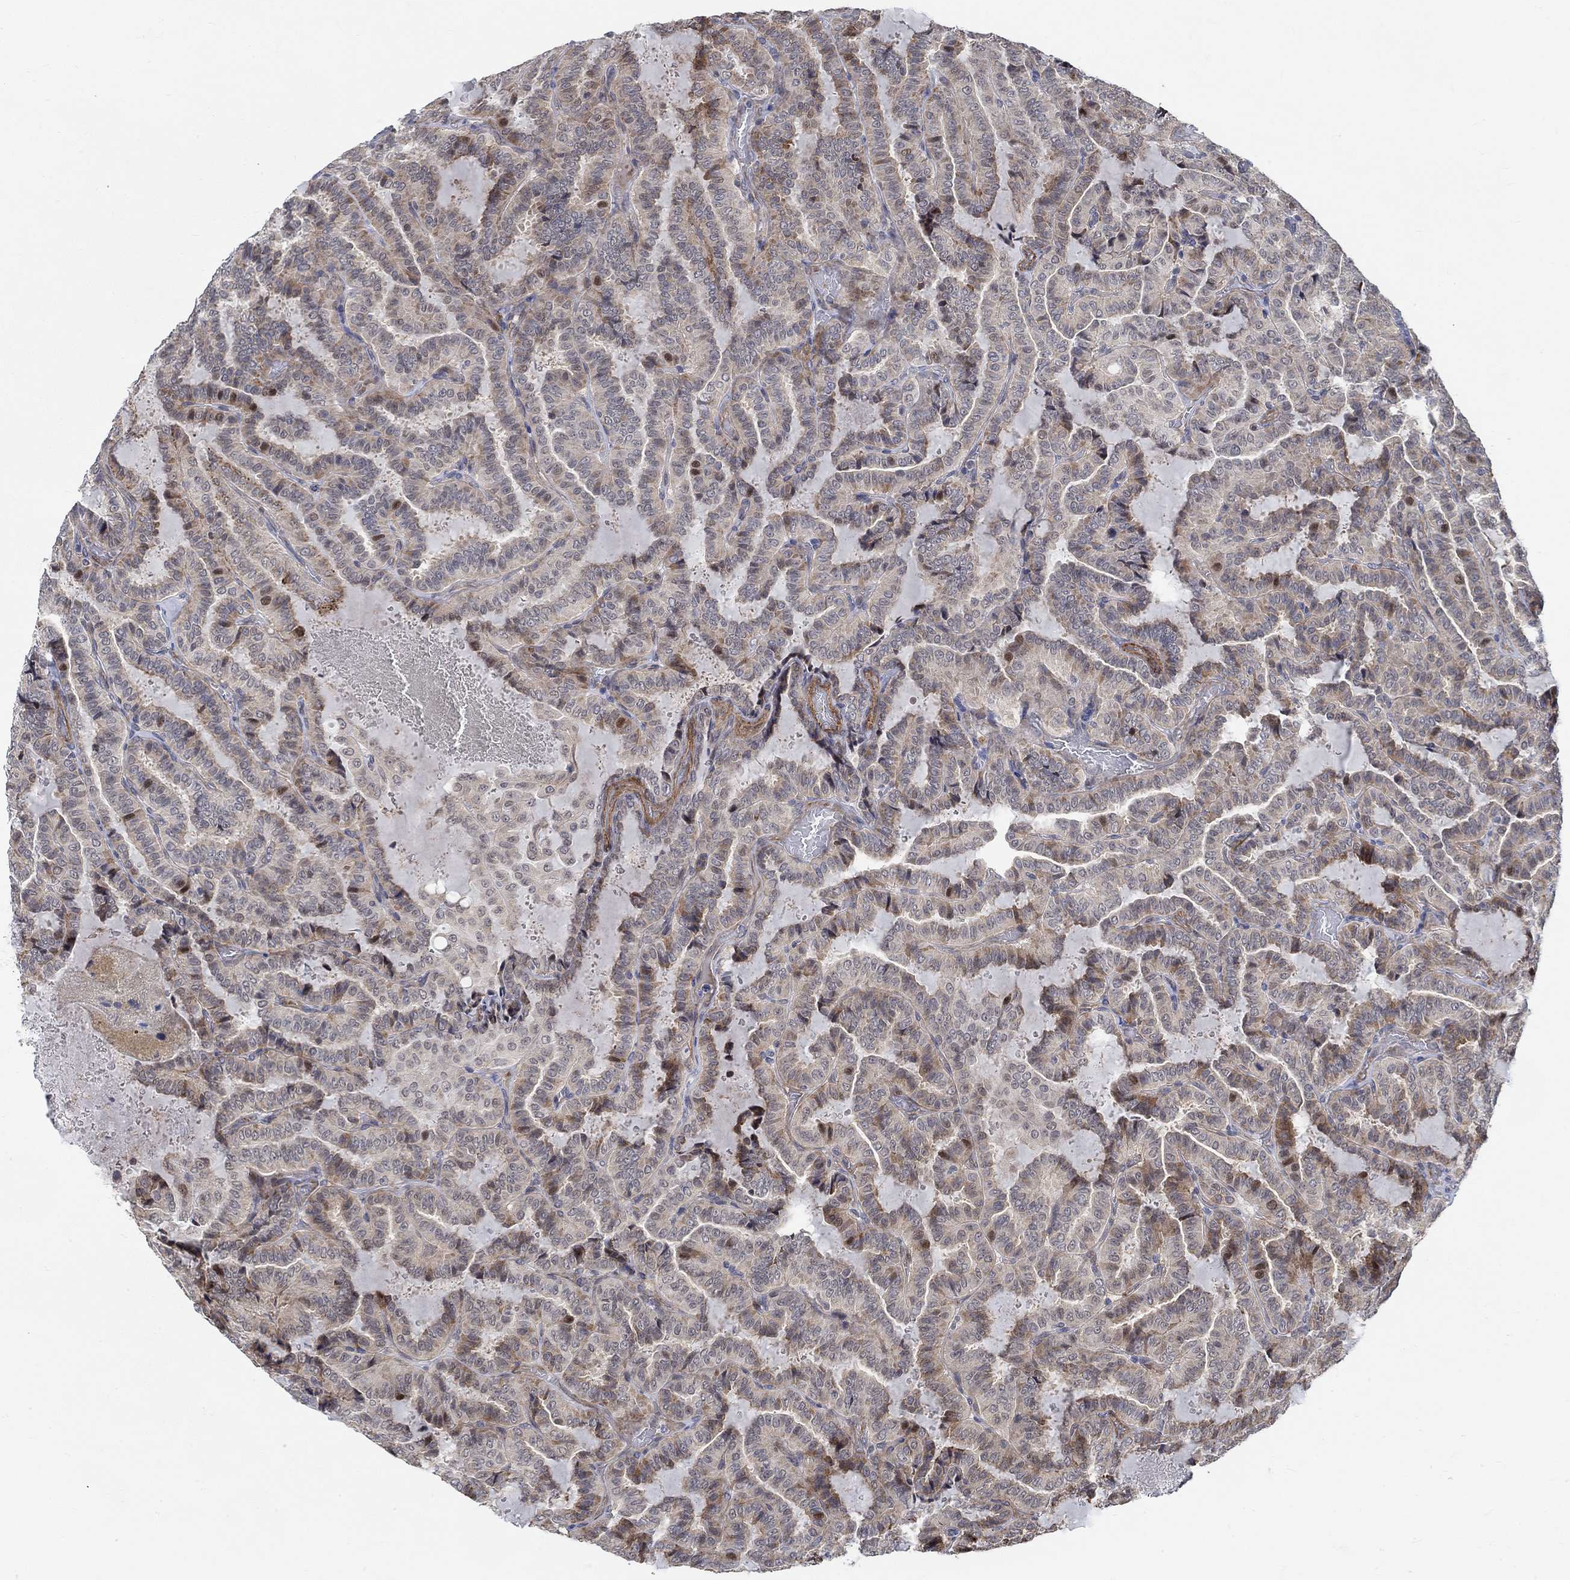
{"staining": {"intensity": "moderate", "quantity": "<25%", "location": "cytoplasmic/membranous"}, "tissue": "thyroid cancer", "cell_type": "Tumor cells", "image_type": "cancer", "snomed": [{"axis": "morphology", "description": "Papillary adenocarcinoma, NOS"}, {"axis": "topography", "description": "Thyroid gland"}], "caption": "Protein expression analysis of human thyroid papillary adenocarcinoma reveals moderate cytoplasmic/membranous positivity in about <25% of tumor cells.", "gene": "KCNH8", "patient": {"sex": "female", "age": 39}}